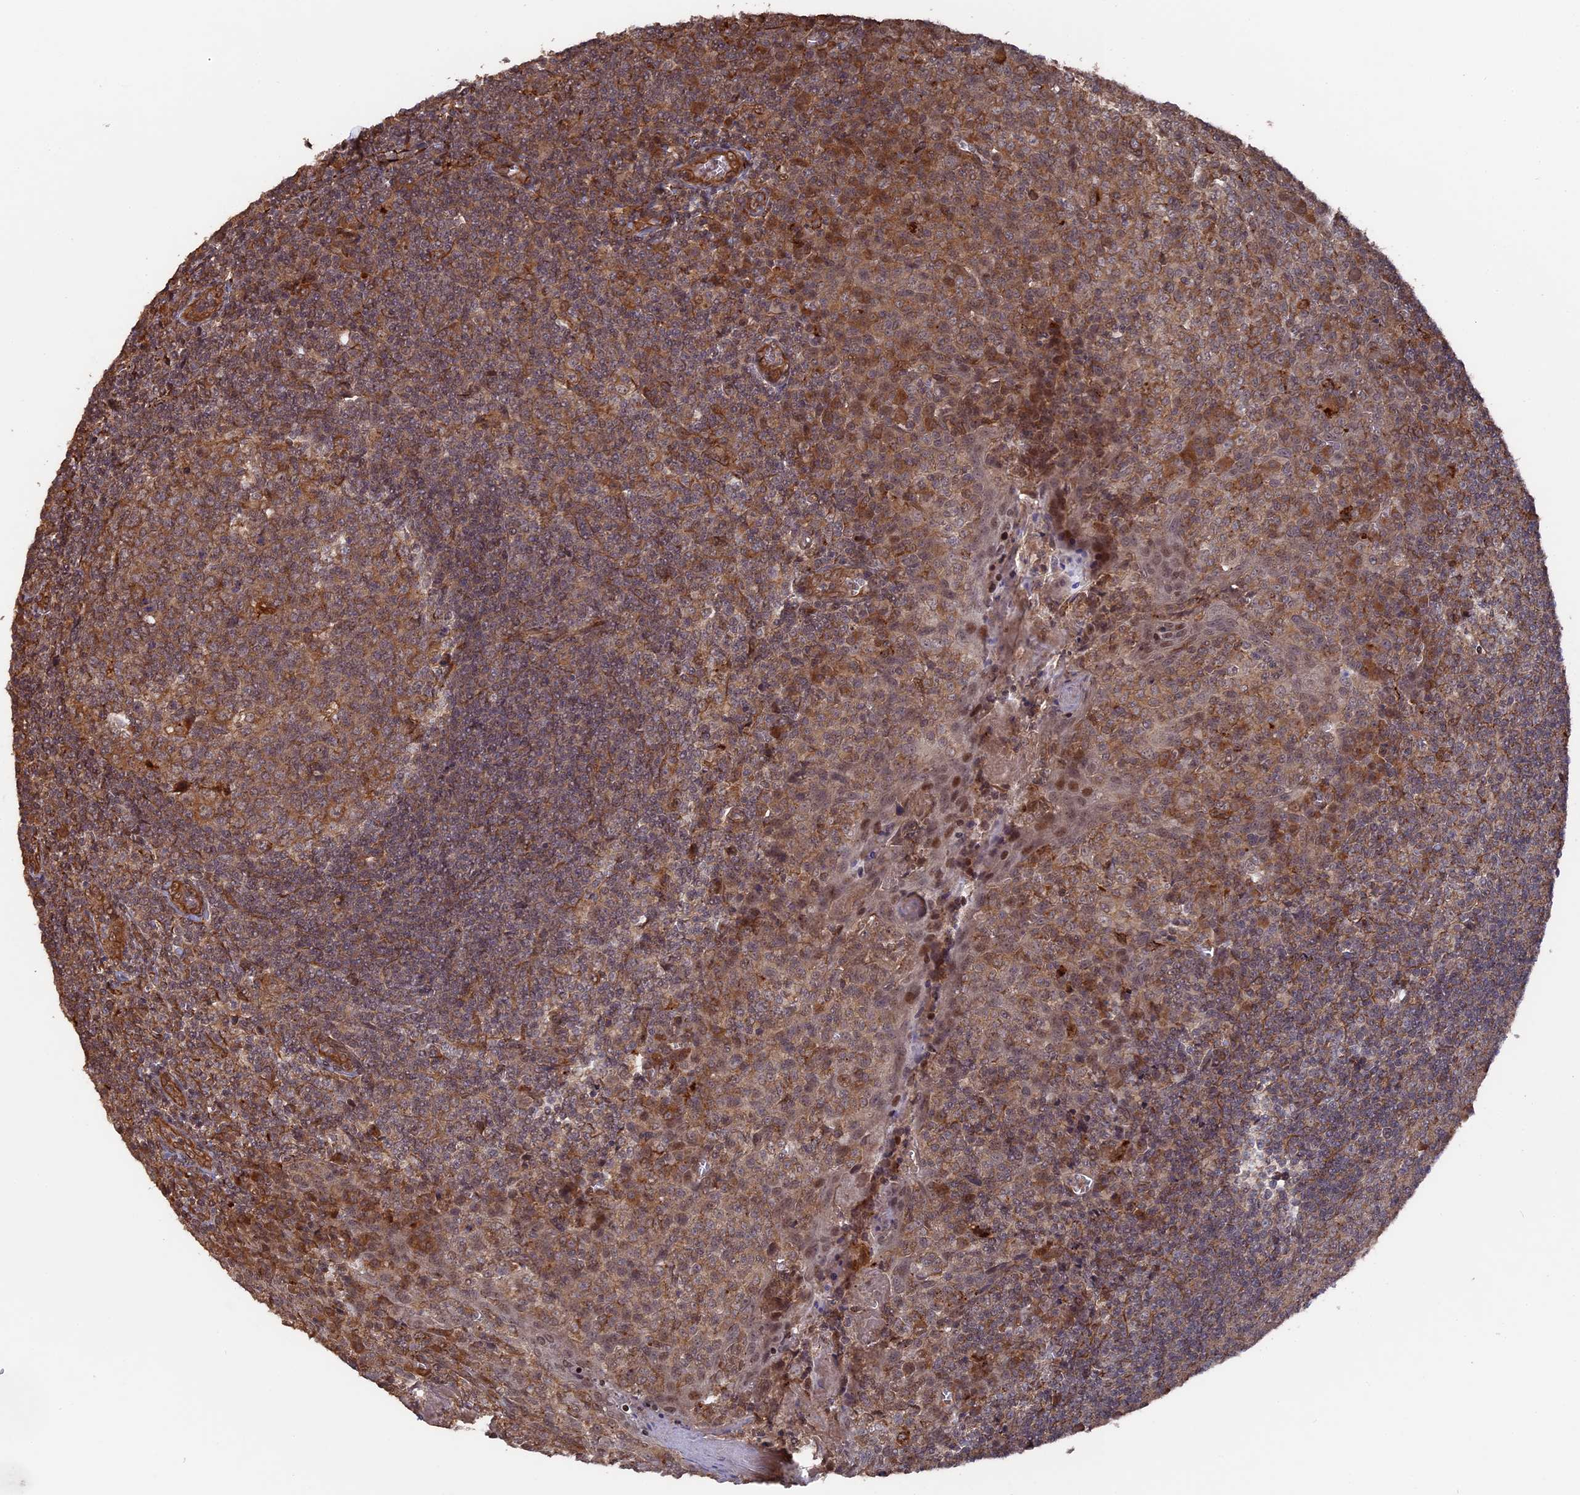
{"staining": {"intensity": "moderate", "quantity": ">75%", "location": "cytoplasmic/membranous"}, "tissue": "tonsil", "cell_type": "Germinal center cells", "image_type": "normal", "snomed": [{"axis": "morphology", "description": "Normal tissue, NOS"}, {"axis": "topography", "description": "Tonsil"}], "caption": "Tonsil was stained to show a protein in brown. There is medium levels of moderate cytoplasmic/membranous staining in approximately >75% of germinal center cells.", "gene": "TELO2", "patient": {"sex": "male", "age": 27}}